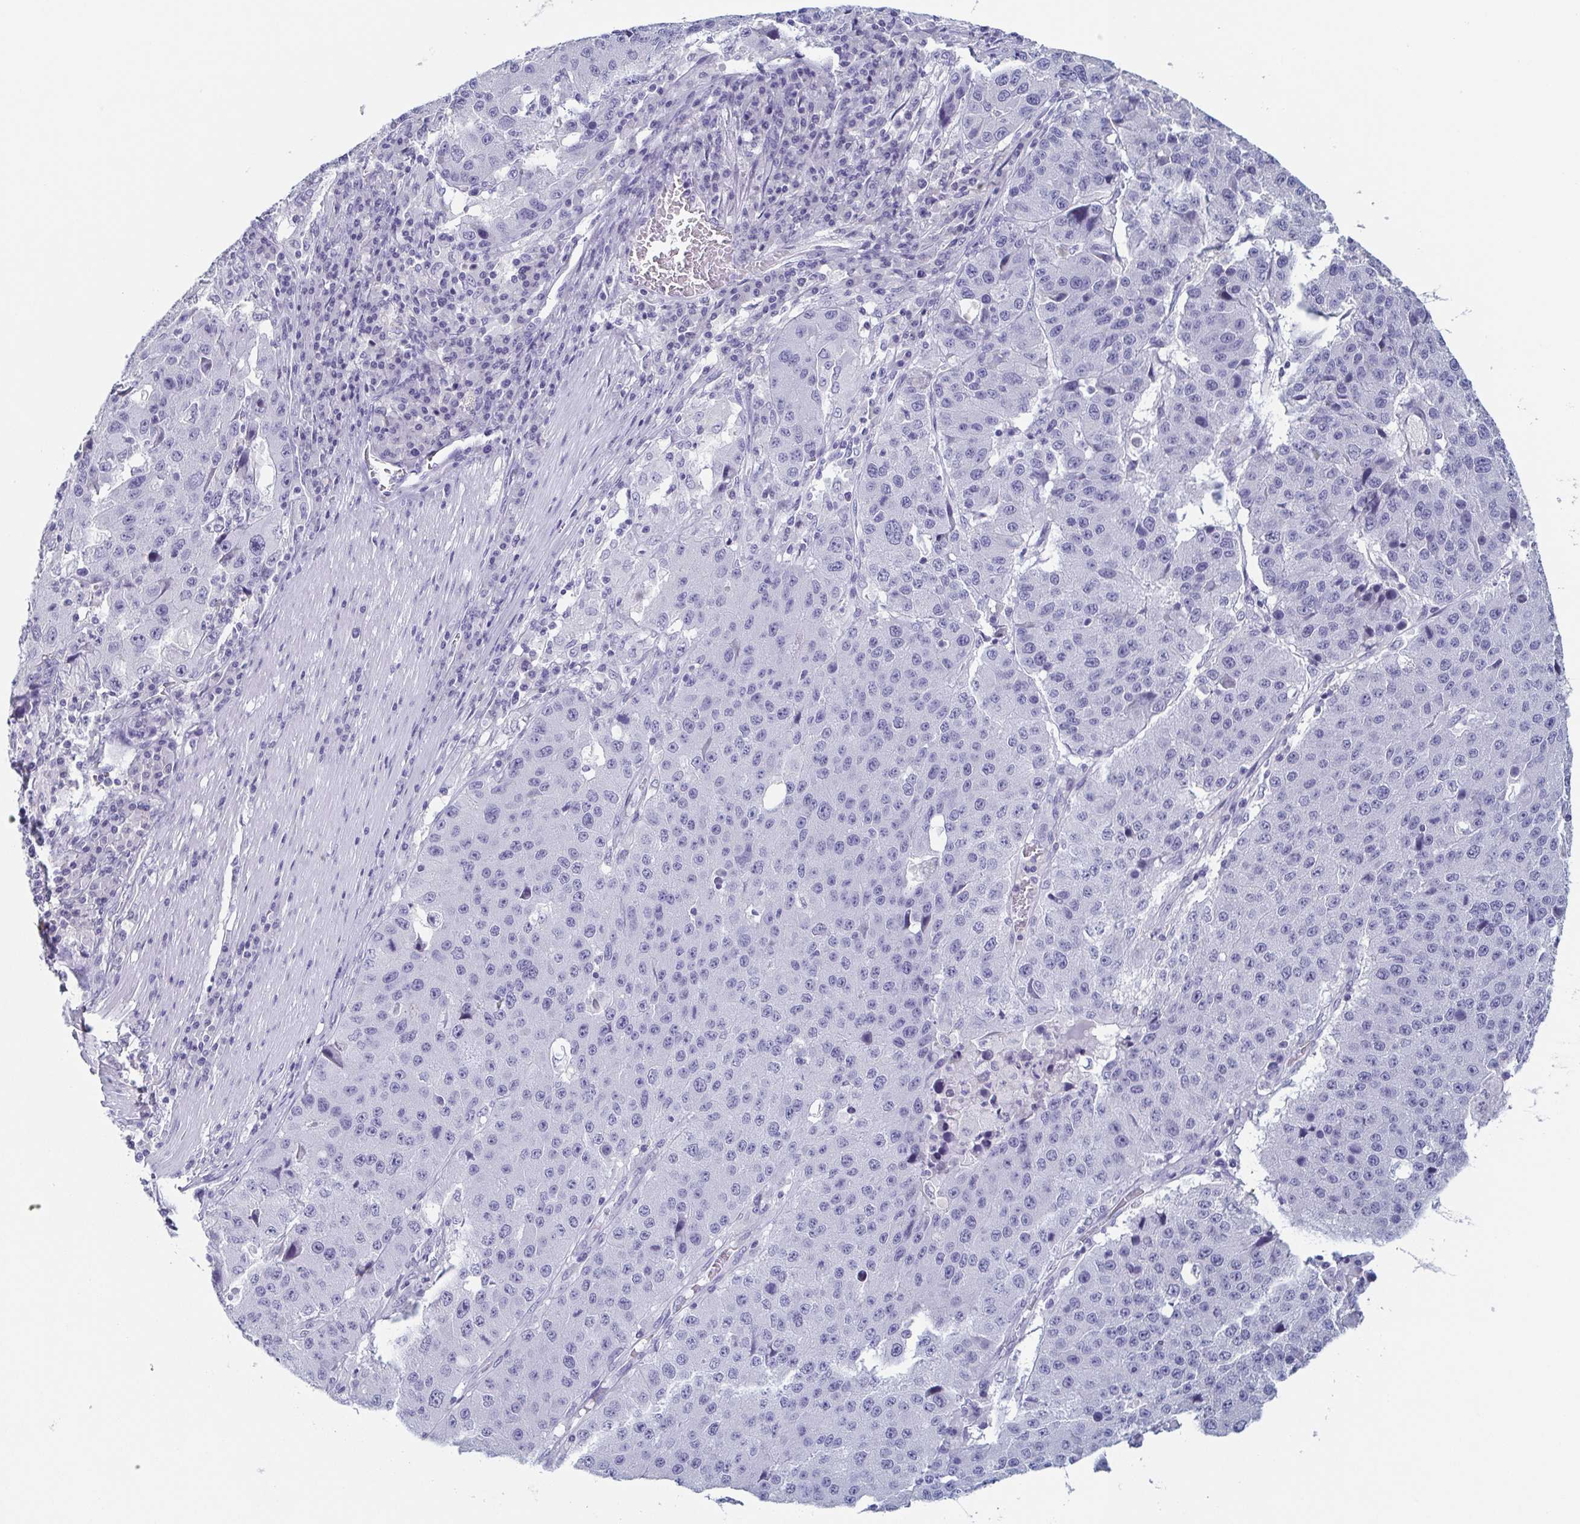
{"staining": {"intensity": "negative", "quantity": "none", "location": "none"}, "tissue": "stomach cancer", "cell_type": "Tumor cells", "image_type": "cancer", "snomed": [{"axis": "morphology", "description": "Adenocarcinoma, NOS"}, {"axis": "topography", "description": "Stomach"}], "caption": "Immunohistochemistry (IHC) histopathology image of neoplastic tissue: stomach cancer stained with DAB exhibits no significant protein expression in tumor cells.", "gene": "ITLN1", "patient": {"sex": "male", "age": 71}}